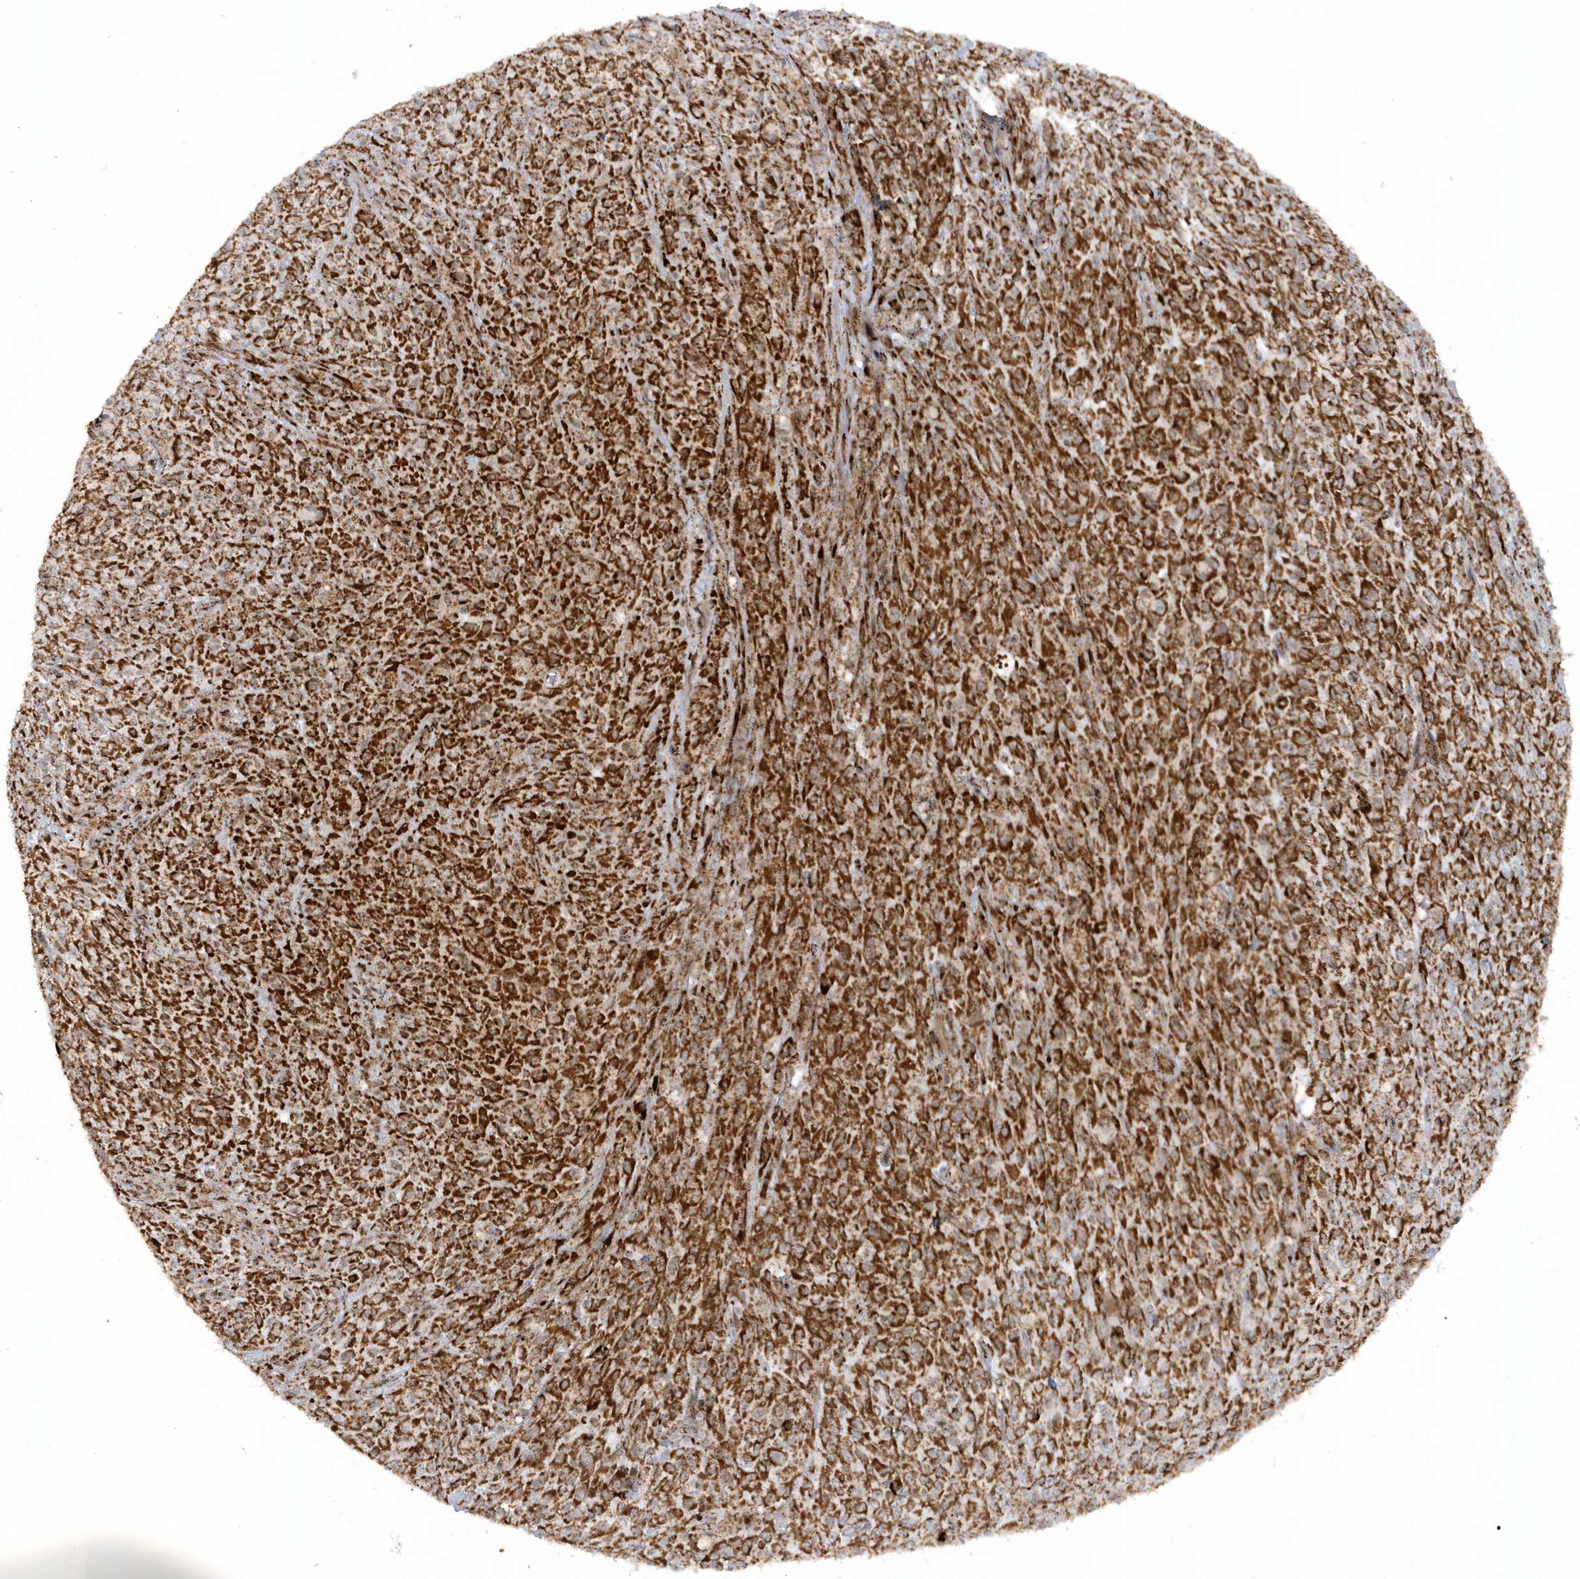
{"staining": {"intensity": "strong", "quantity": ">75%", "location": "cytoplasmic/membranous"}, "tissue": "melanoma", "cell_type": "Tumor cells", "image_type": "cancer", "snomed": [{"axis": "morphology", "description": "Malignant melanoma, NOS"}, {"axis": "topography", "description": "Skin"}], "caption": "This histopathology image displays IHC staining of human malignant melanoma, with high strong cytoplasmic/membranous staining in about >75% of tumor cells.", "gene": "CRY2", "patient": {"sex": "female", "age": 82}}